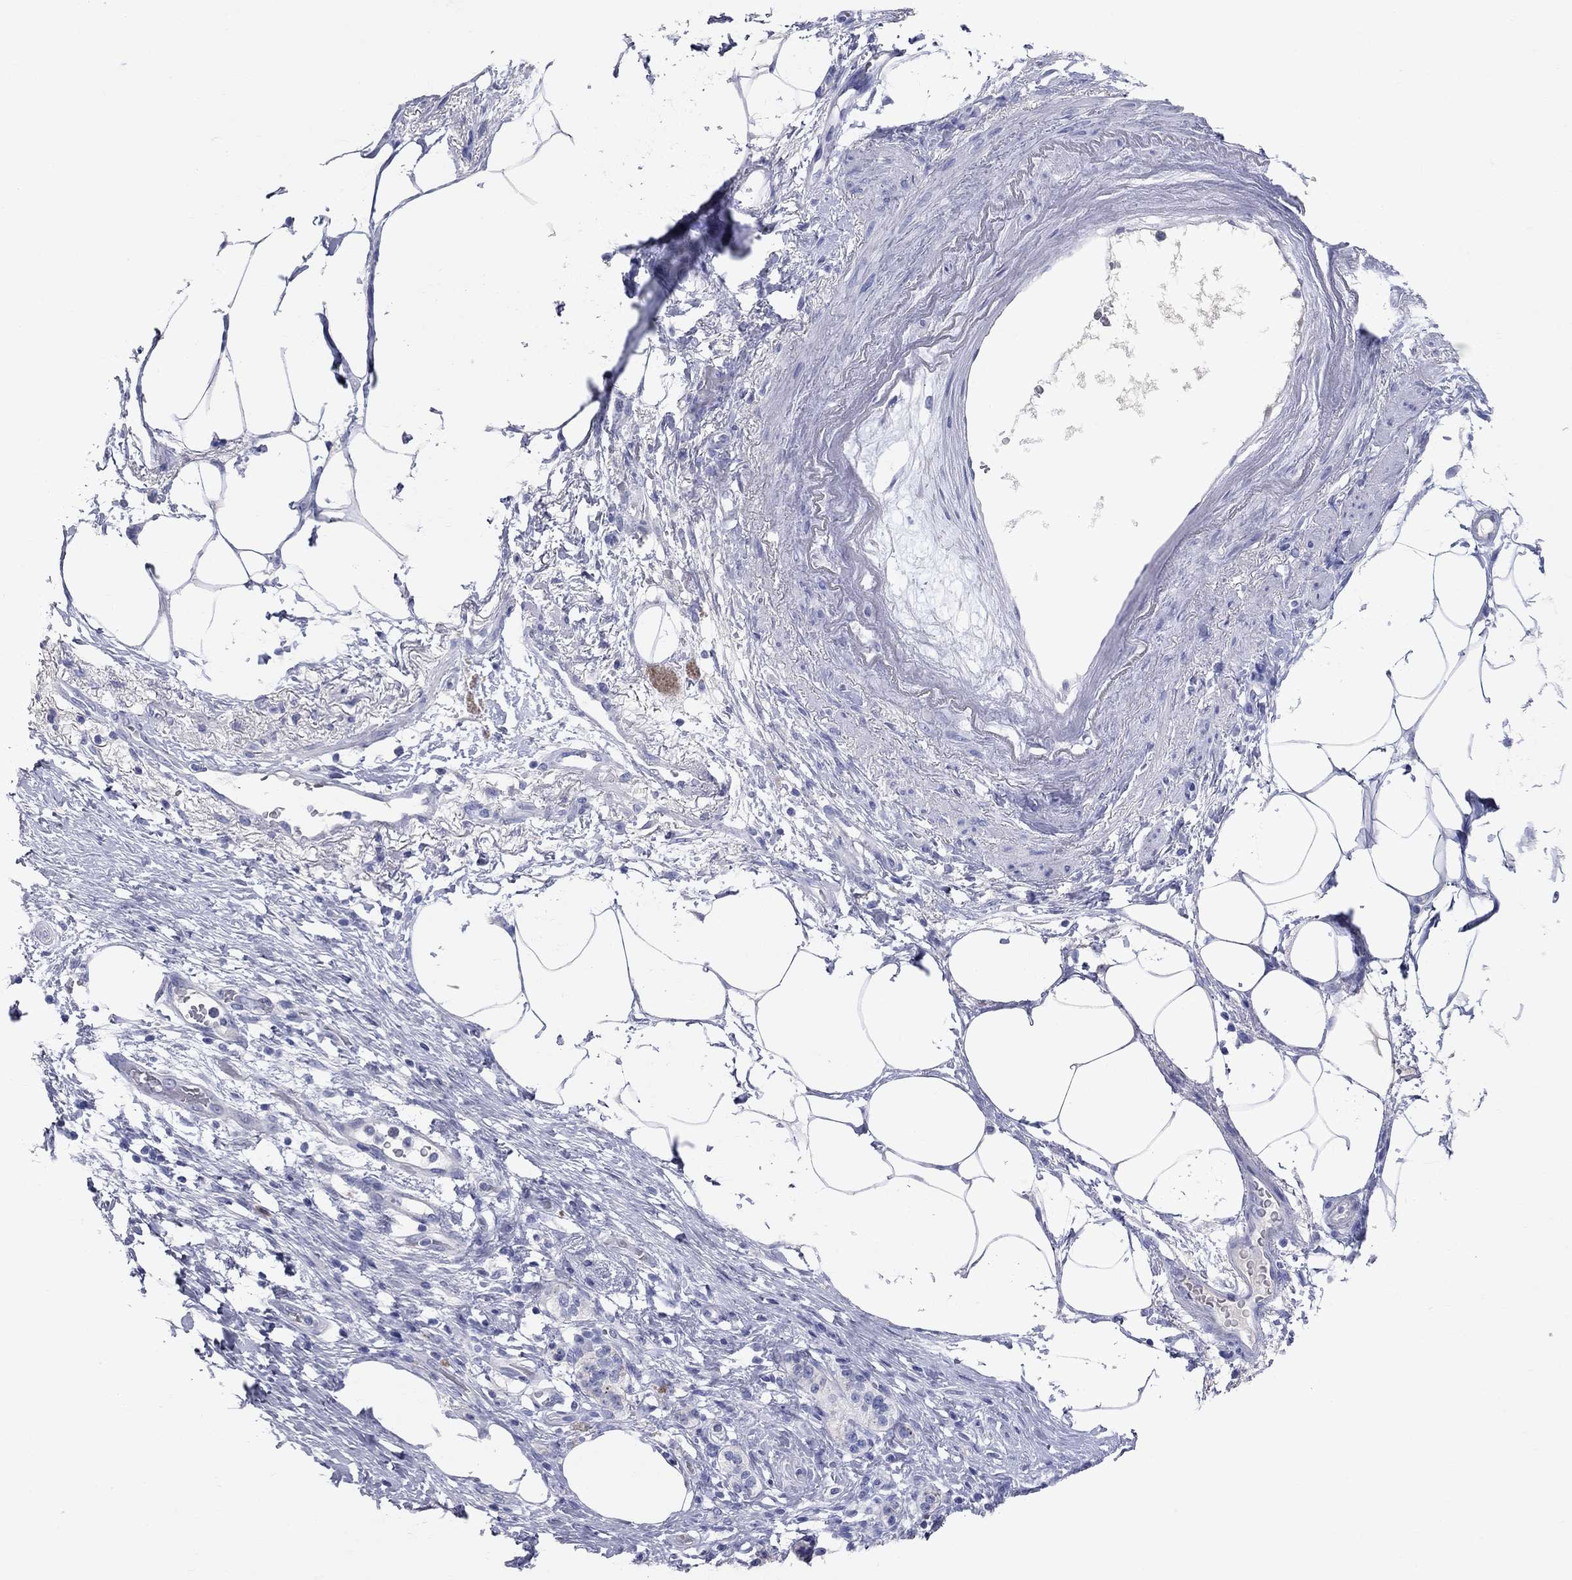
{"staining": {"intensity": "negative", "quantity": "none", "location": "none"}, "tissue": "pancreatic cancer", "cell_type": "Tumor cells", "image_type": "cancer", "snomed": [{"axis": "morphology", "description": "Adenocarcinoma, NOS"}, {"axis": "topography", "description": "Pancreas"}], "caption": "IHC of human pancreatic adenocarcinoma reveals no positivity in tumor cells. (Brightfield microscopy of DAB (3,3'-diaminobenzidine) immunohistochemistry at high magnification).", "gene": "AOX1", "patient": {"sex": "female", "age": 72}}